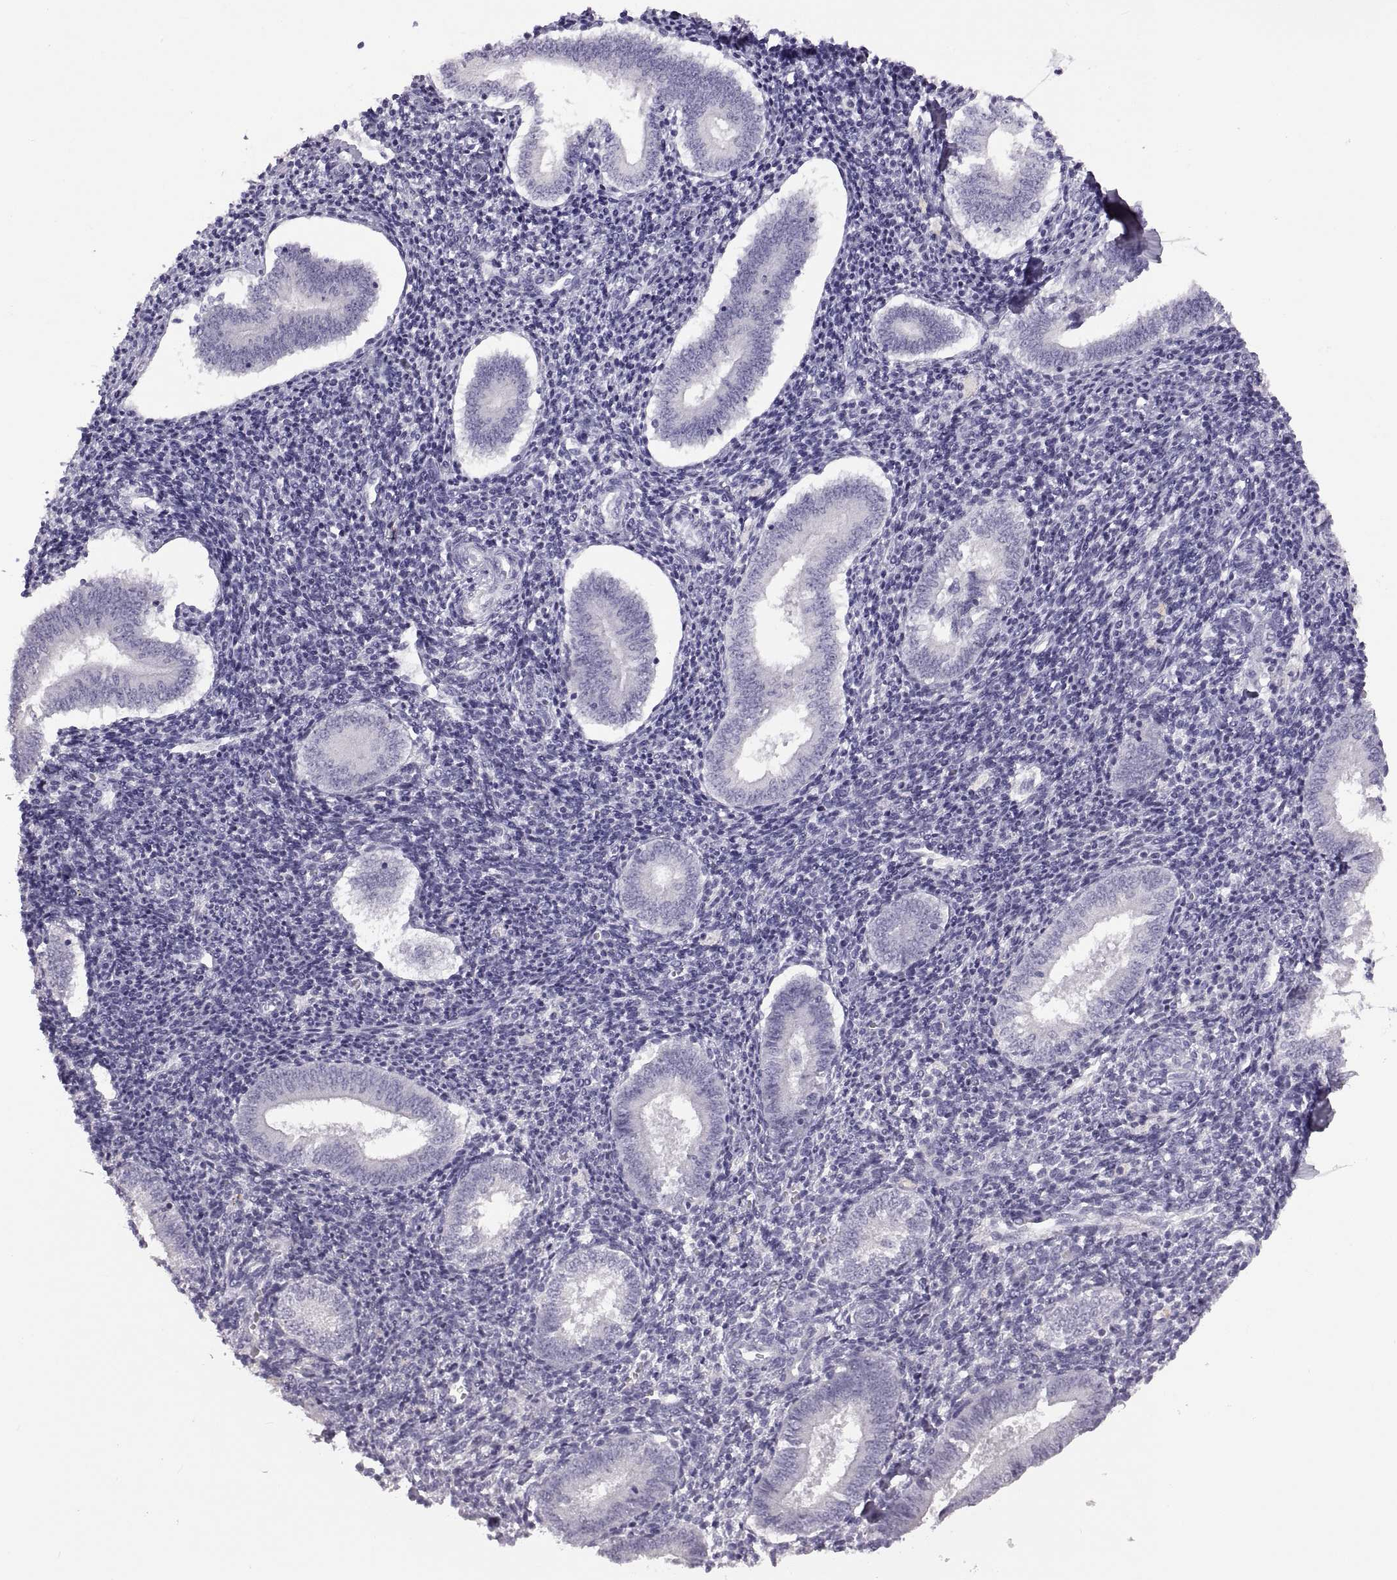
{"staining": {"intensity": "negative", "quantity": "none", "location": "none"}, "tissue": "endometrium", "cell_type": "Cells in endometrial stroma", "image_type": "normal", "snomed": [{"axis": "morphology", "description": "Normal tissue, NOS"}, {"axis": "topography", "description": "Endometrium"}], "caption": "IHC photomicrograph of benign endometrium: human endometrium stained with DAB (3,3'-diaminobenzidine) reveals no significant protein staining in cells in endometrial stroma. (Stains: DAB IHC with hematoxylin counter stain, Microscopy: brightfield microscopy at high magnification).", "gene": "RDM1", "patient": {"sex": "female", "age": 25}}